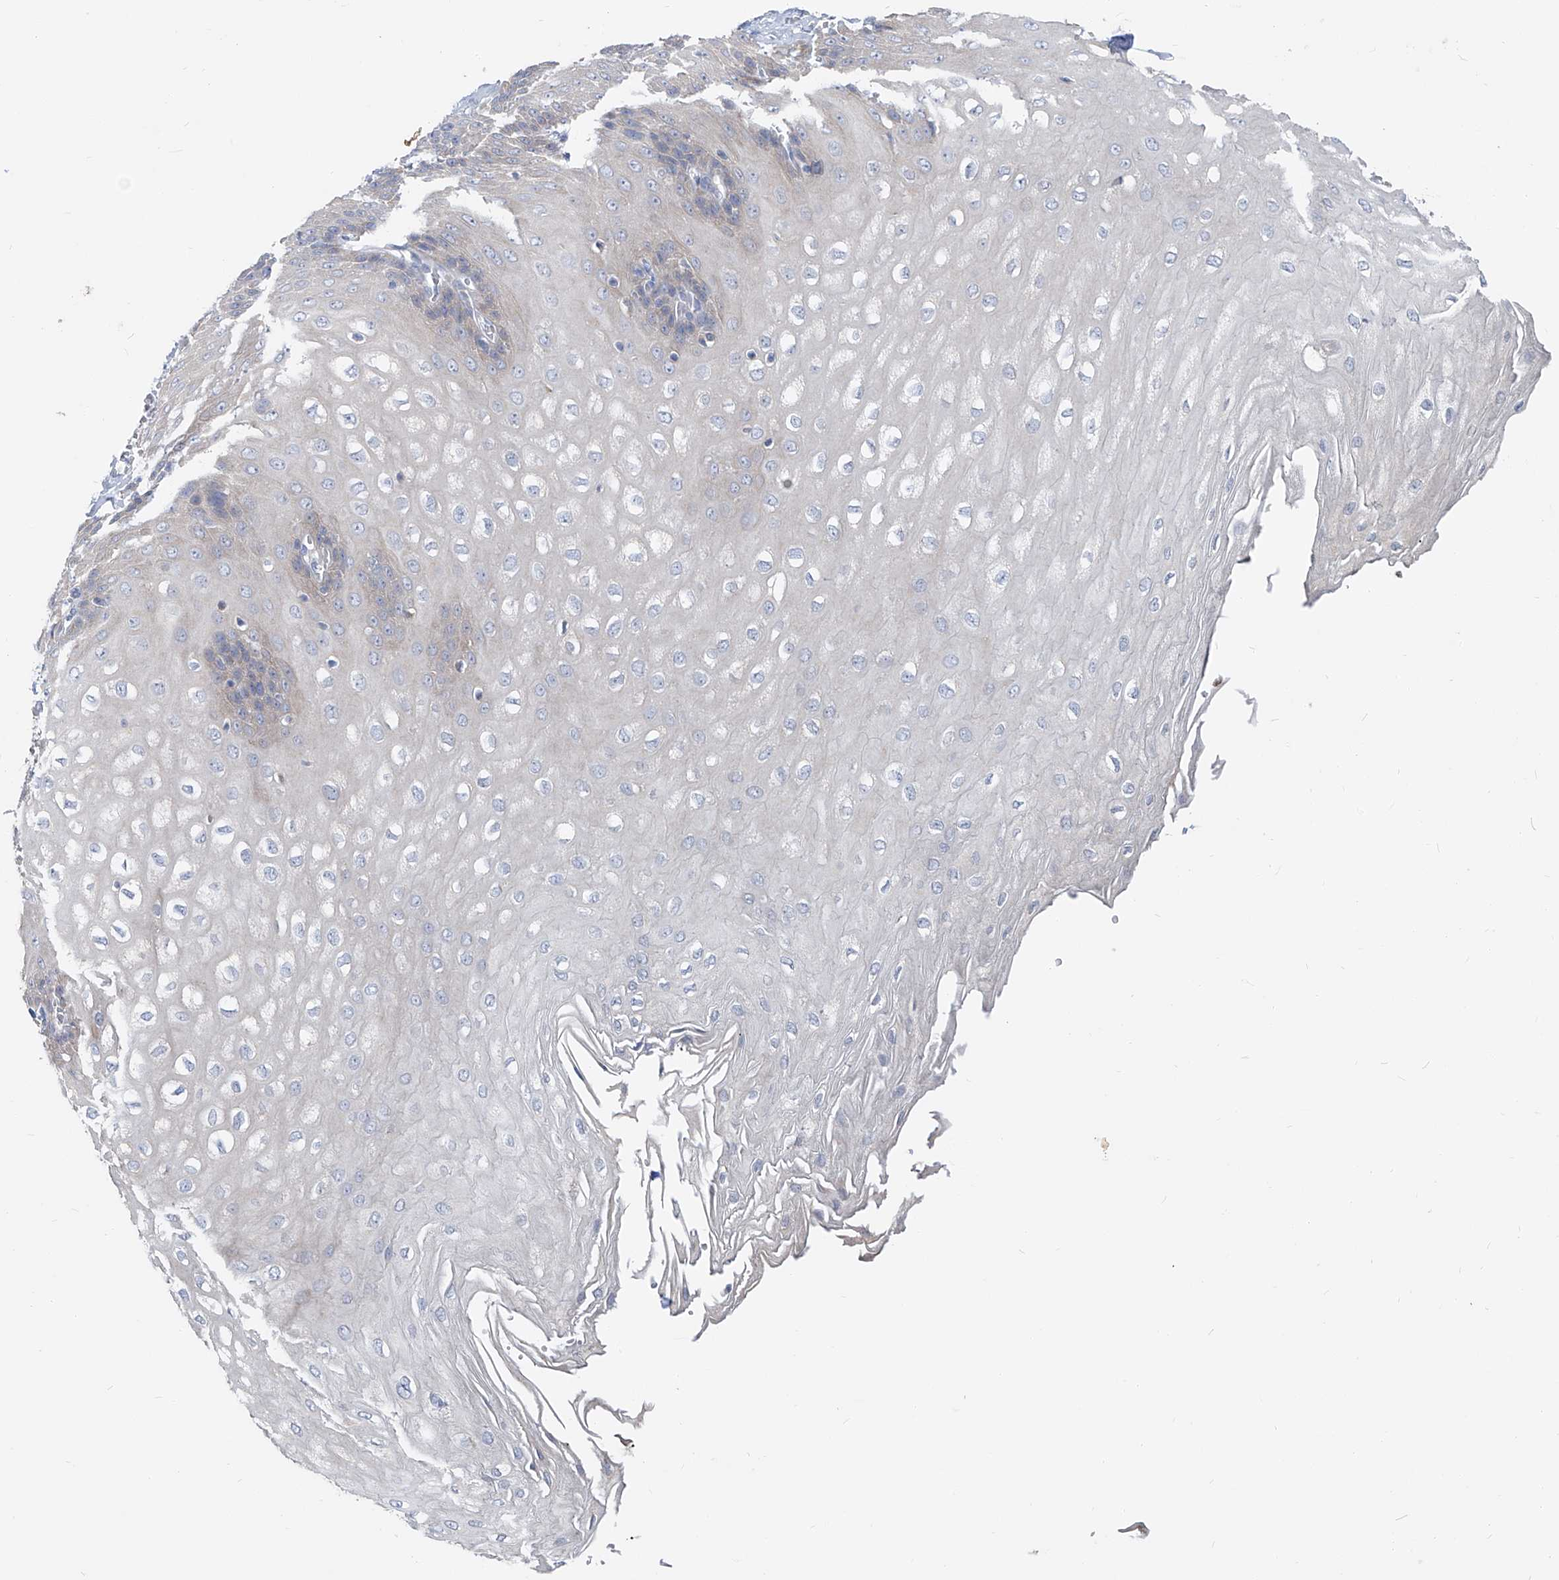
{"staining": {"intensity": "weak", "quantity": "25%-75%", "location": "cytoplasmic/membranous"}, "tissue": "esophagus", "cell_type": "Squamous epithelial cells", "image_type": "normal", "snomed": [{"axis": "morphology", "description": "Normal tissue, NOS"}, {"axis": "topography", "description": "Esophagus"}], "caption": "Human esophagus stained for a protein (brown) exhibits weak cytoplasmic/membranous positive expression in approximately 25%-75% of squamous epithelial cells.", "gene": "UFL1", "patient": {"sex": "male", "age": 60}}